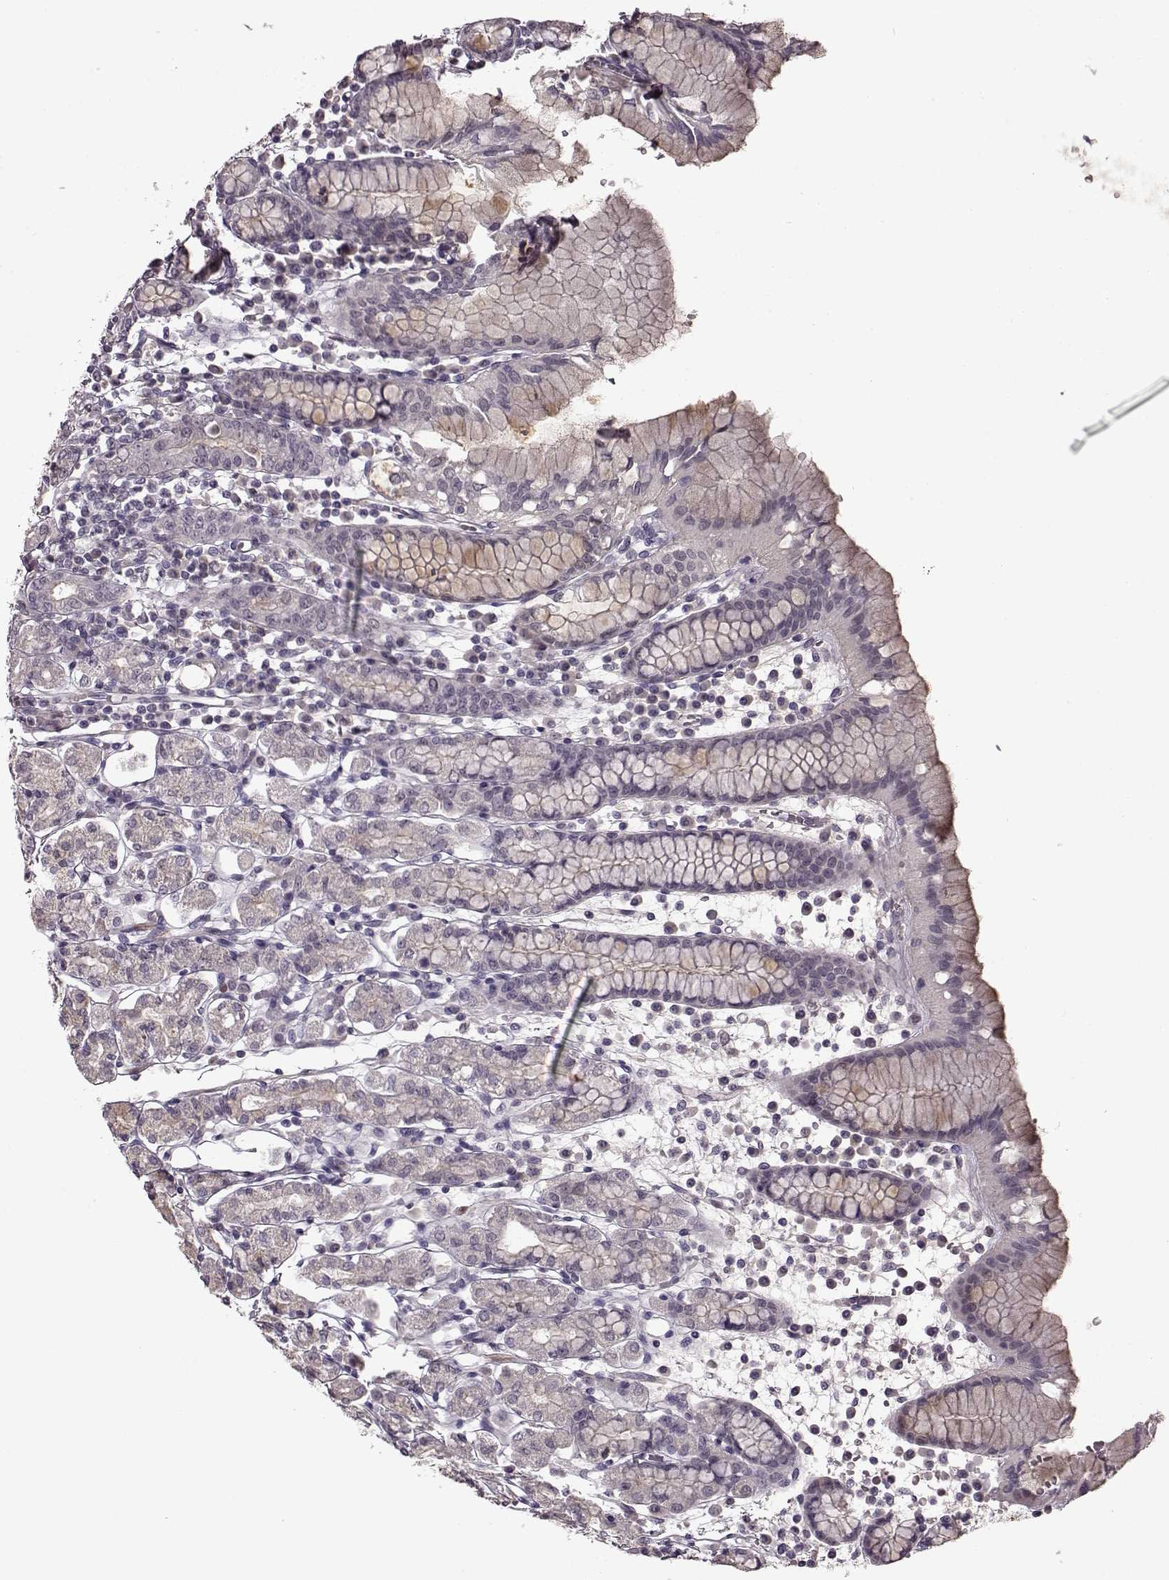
{"staining": {"intensity": "weak", "quantity": "<25%", "location": "cytoplasmic/membranous"}, "tissue": "stomach", "cell_type": "Glandular cells", "image_type": "normal", "snomed": [{"axis": "morphology", "description": "Normal tissue, NOS"}, {"axis": "topography", "description": "Stomach, upper"}, {"axis": "topography", "description": "Stomach"}], "caption": "Immunohistochemical staining of unremarkable stomach shows no significant staining in glandular cells.", "gene": "CNGA3", "patient": {"sex": "male", "age": 62}}